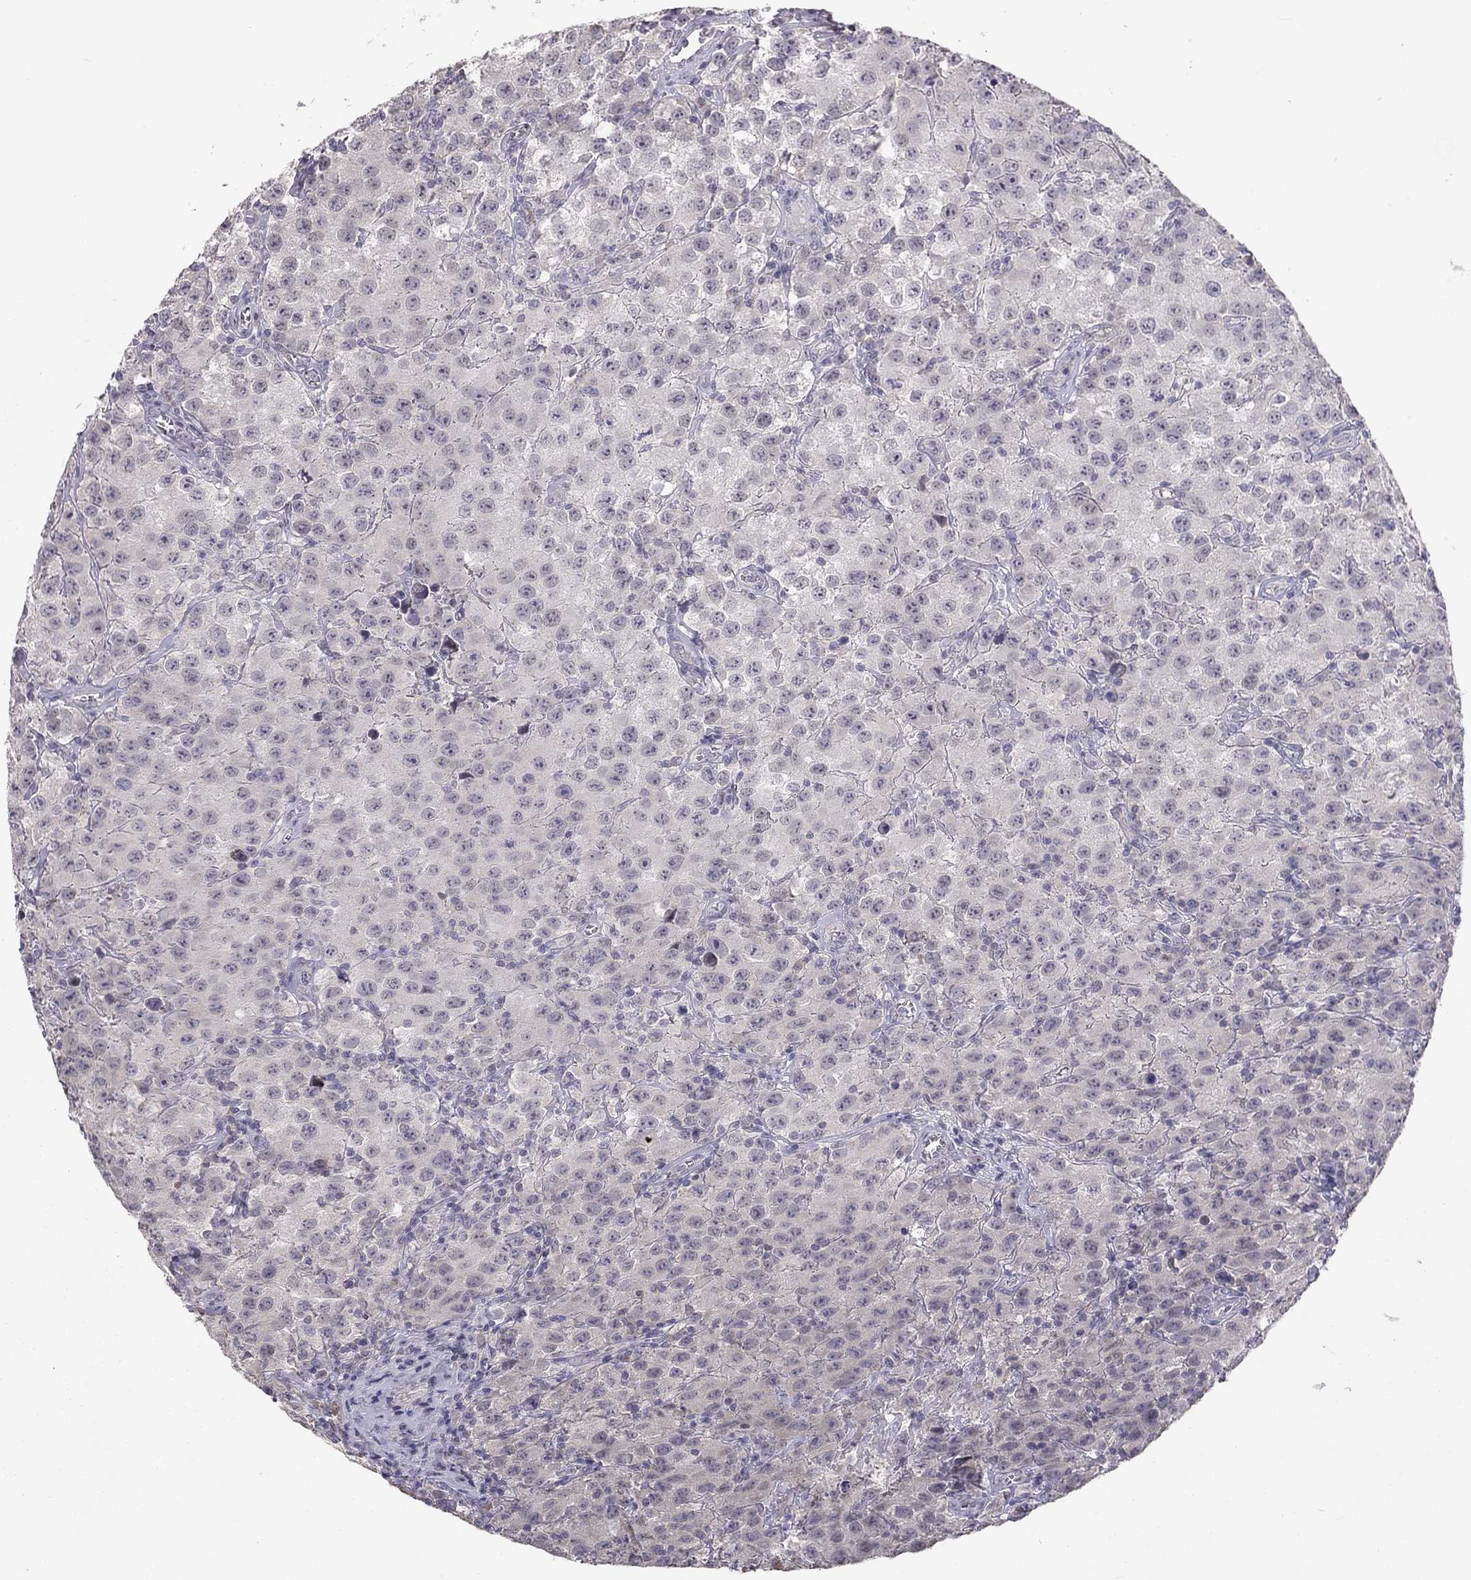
{"staining": {"intensity": "negative", "quantity": "none", "location": "none"}, "tissue": "testis cancer", "cell_type": "Tumor cells", "image_type": "cancer", "snomed": [{"axis": "morphology", "description": "Seminoma, NOS"}, {"axis": "topography", "description": "Testis"}], "caption": "This histopathology image is of seminoma (testis) stained with immunohistochemistry (IHC) to label a protein in brown with the nuclei are counter-stained blue. There is no staining in tumor cells.", "gene": "HSF2BP", "patient": {"sex": "male", "age": 52}}